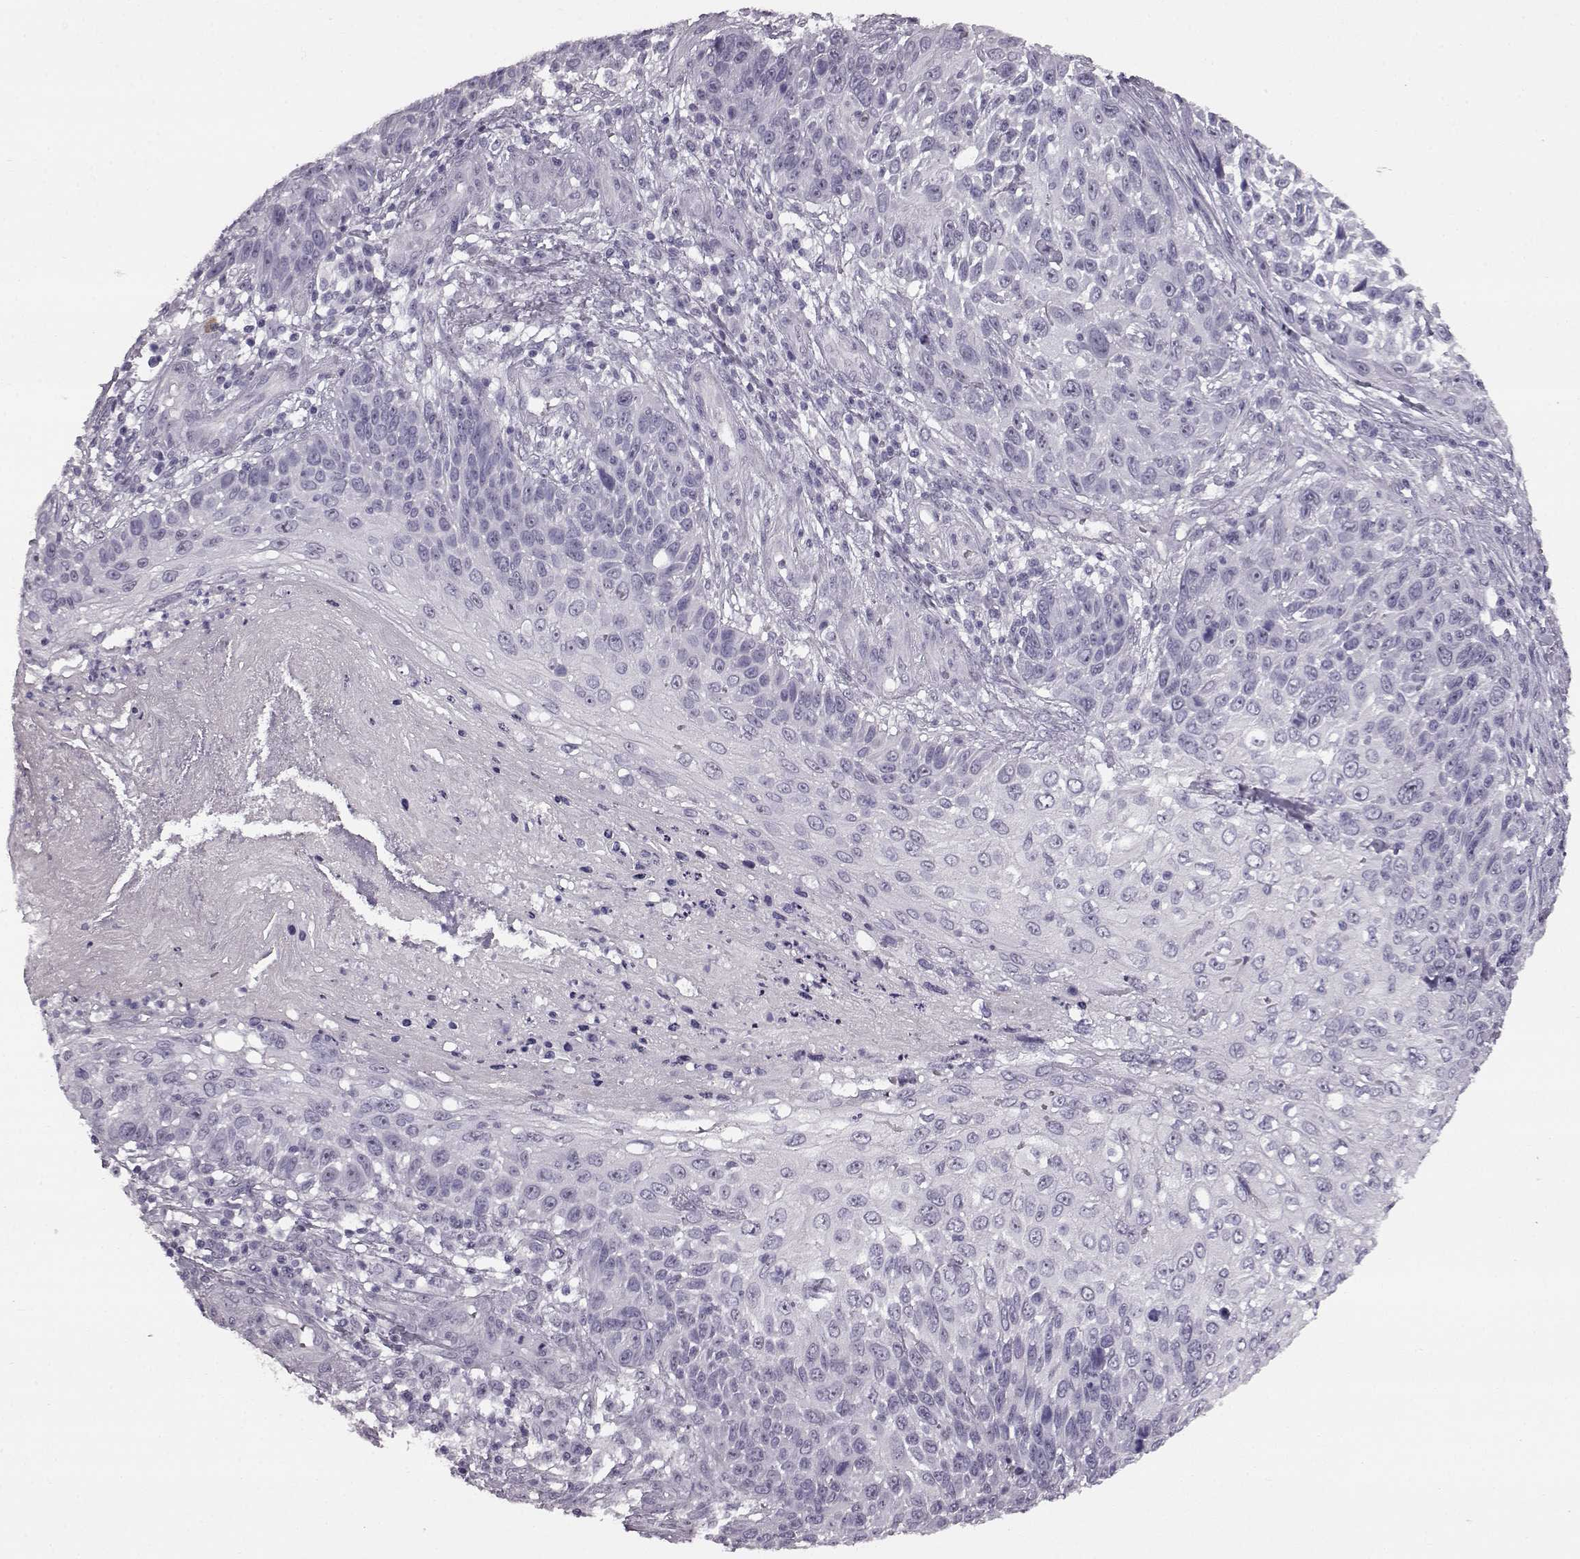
{"staining": {"intensity": "negative", "quantity": "none", "location": "none"}, "tissue": "skin cancer", "cell_type": "Tumor cells", "image_type": "cancer", "snomed": [{"axis": "morphology", "description": "Squamous cell carcinoma, NOS"}, {"axis": "topography", "description": "Skin"}], "caption": "IHC micrograph of human squamous cell carcinoma (skin) stained for a protein (brown), which exhibits no expression in tumor cells.", "gene": "PRPH2", "patient": {"sex": "male", "age": 92}}